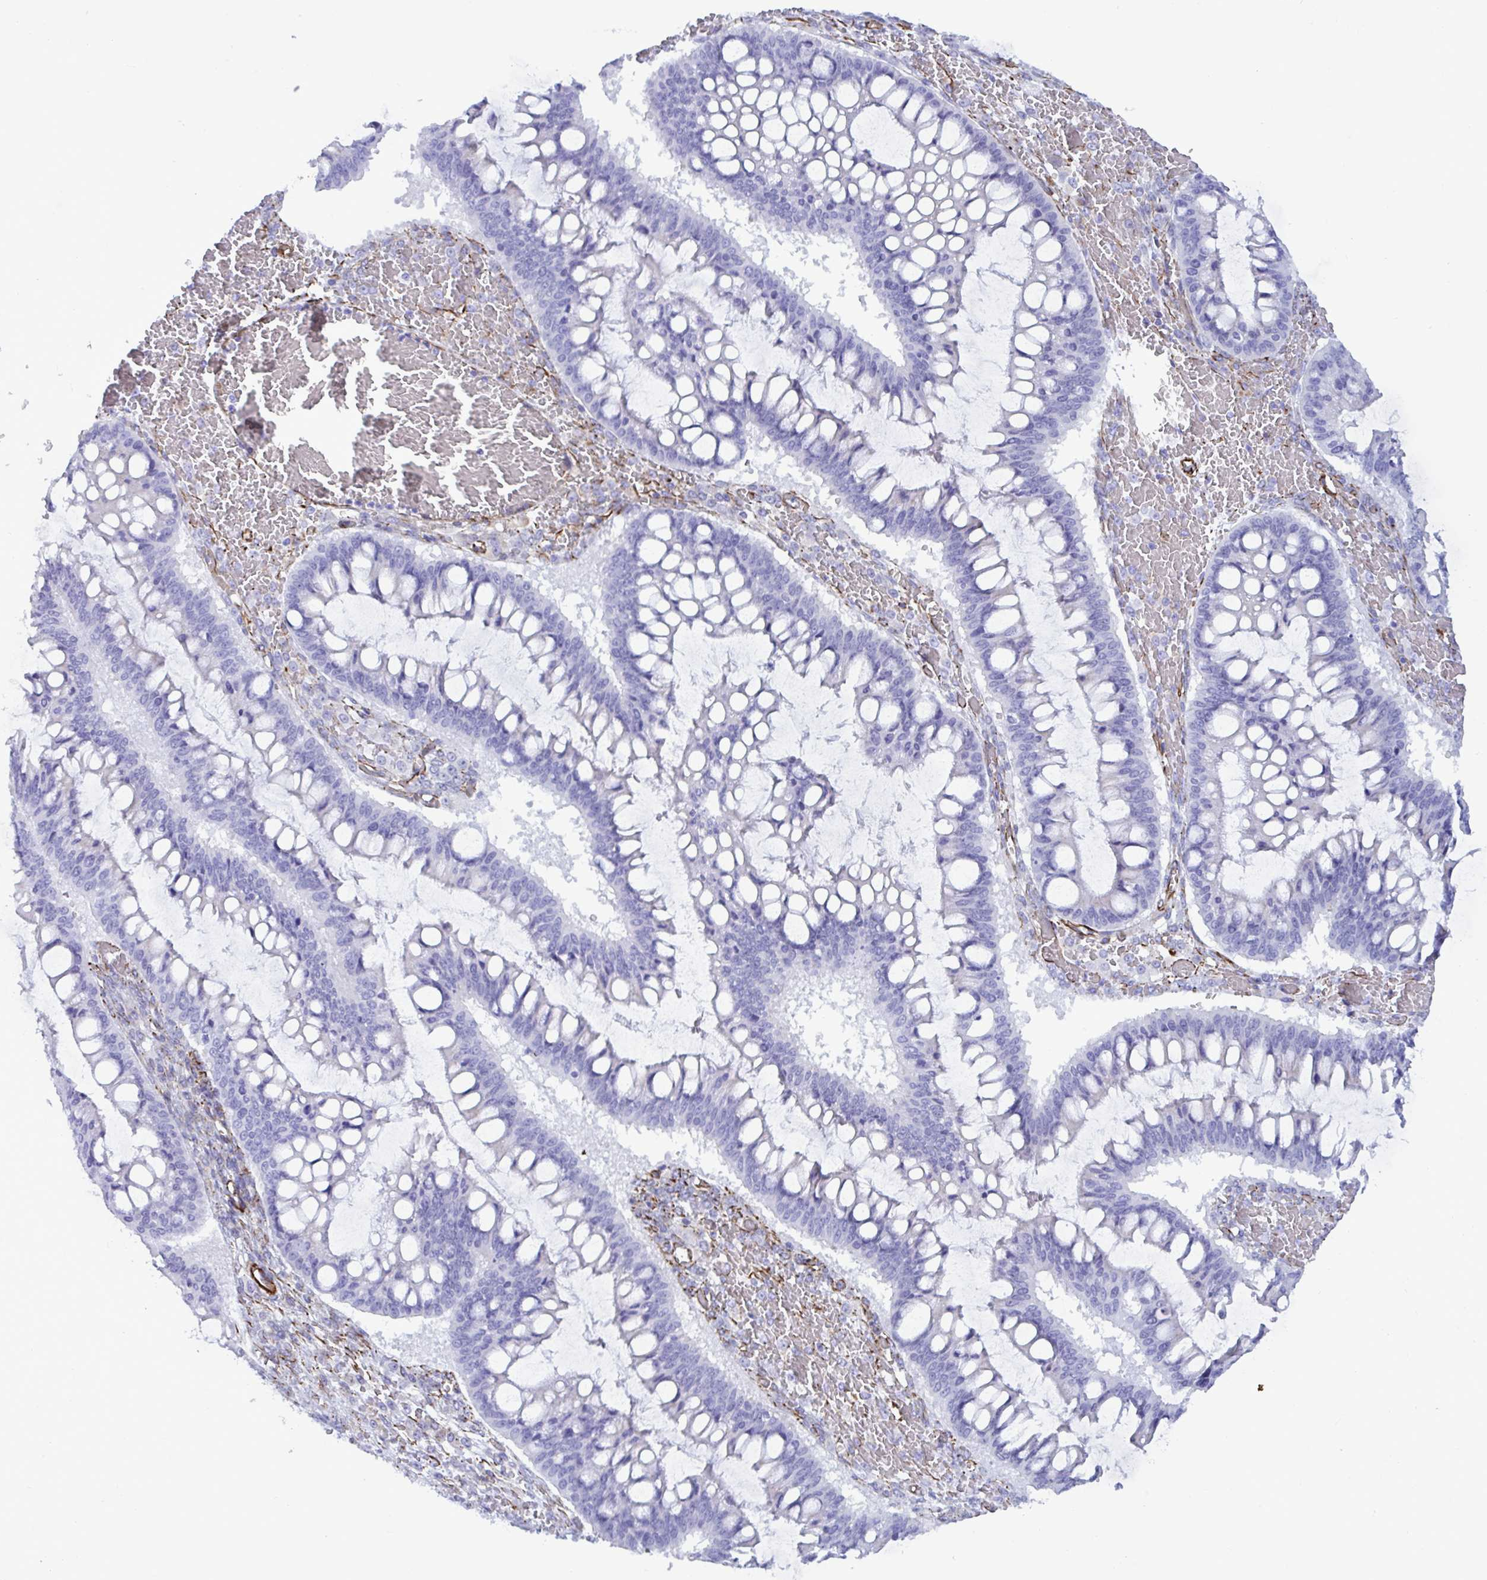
{"staining": {"intensity": "negative", "quantity": "none", "location": "none"}, "tissue": "ovarian cancer", "cell_type": "Tumor cells", "image_type": "cancer", "snomed": [{"axis": "morphology", "description": "Cystadenocarcinoma, mucinous, NOS"}, {"axis": "topography", "description": "Ovary"}], "caption": "This histopathology image is of ovarian cancer (mucinous cystadenocarcinoma) stained with immunohistochemistry (IHC) to label a protein in brown with the nuclei are counter-stained blue. There is no expression in tumor cells.", "gene": "SMAD5", "patient": {"sex": "female", "age": 73}}